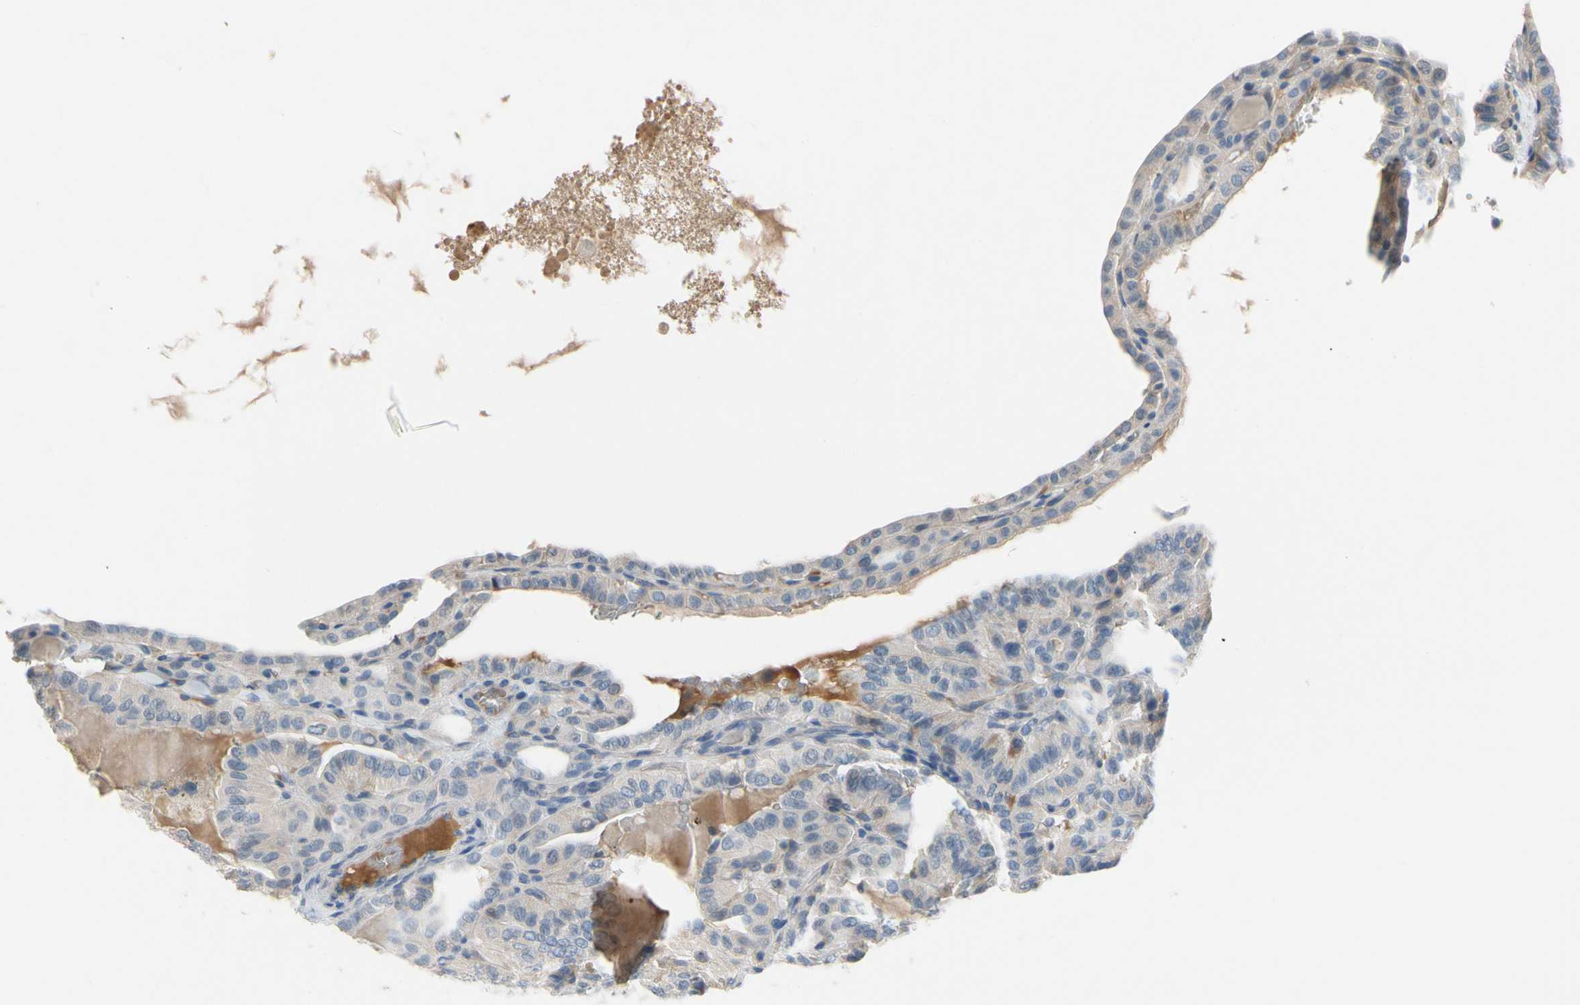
{"staining": {"intensity": "weak", "quantity": "<25%", "location": "cytoplasmic/membranous"}, "tissue": "thyroid cancer", "cell_type": "Tumor cells", "image_type": "cancer", "snomed": [{"axis": "morphology", "description": "Papillary adenocarcinoma, NOS"}, {"axis": "topography", "description": "Thyroid gland"}], "caption": "Immunohistochemistry photomicrograph of neoplastic tissue: human papillary adenocarcinoma (thyroid) stained with DAB exhibits no significant protein staining in tumor cells.", "gene": "CNDP1", "patient": {"sex": "male", "age": 77}}